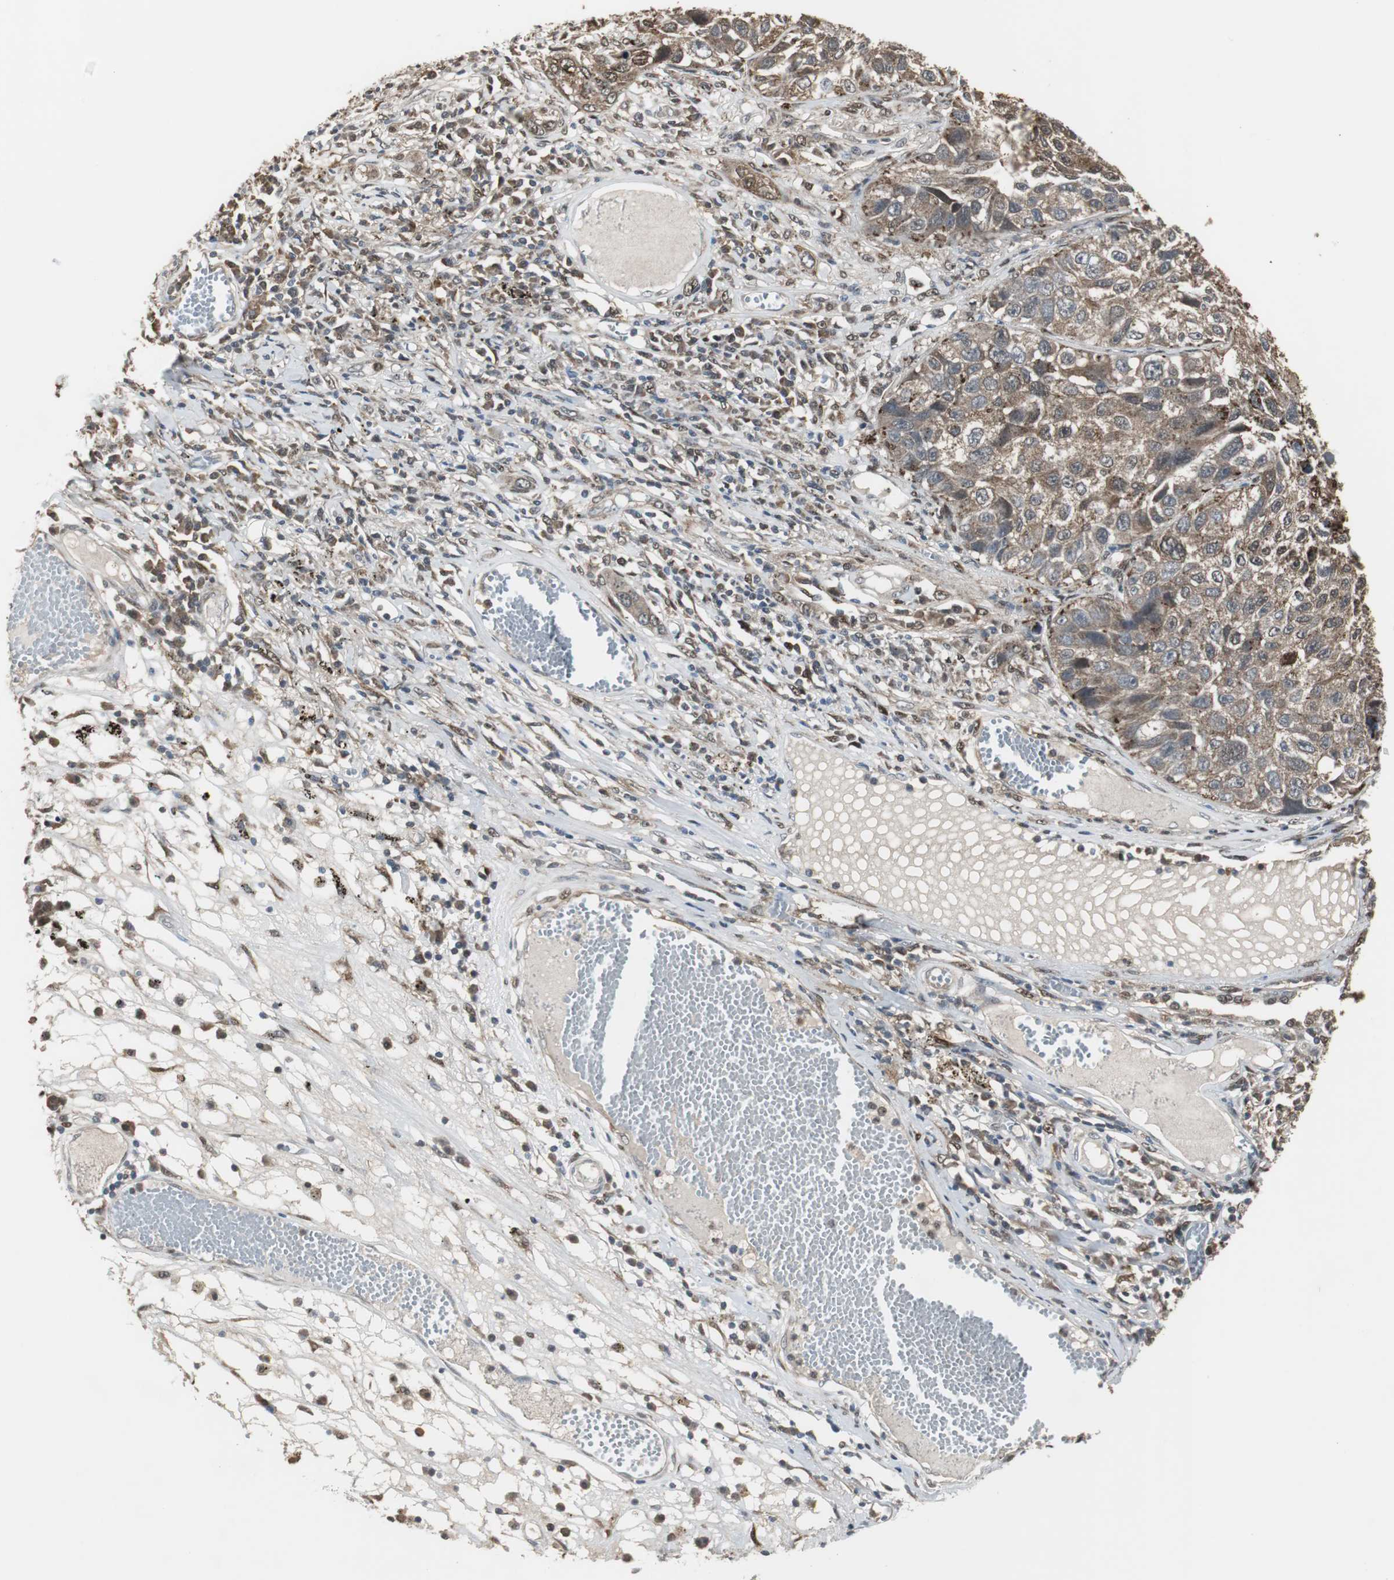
{"staining": {"intensity": "moderate", "quantity": ">75%", "location": "cytoplasmic/membranous,nuclear"}, "tissue": "lung cancer", "cell_type": "Tumor cells", "image_type": "cancer", "snomed": [{"axis": "morphology", "description": "Squamous cell carcinoma, NOS"}, {"axis": "topography", "description": "Lung"}], "caption": "Immunohistochemical staining of lung squamous cell carcinoma exhibits moderate cytoplasmic/membranous and nuclear protein positivity in approximately >75% of tumor cells.", "gene": "PLIN3", "patient": {"sex": "male", "age": 71}}